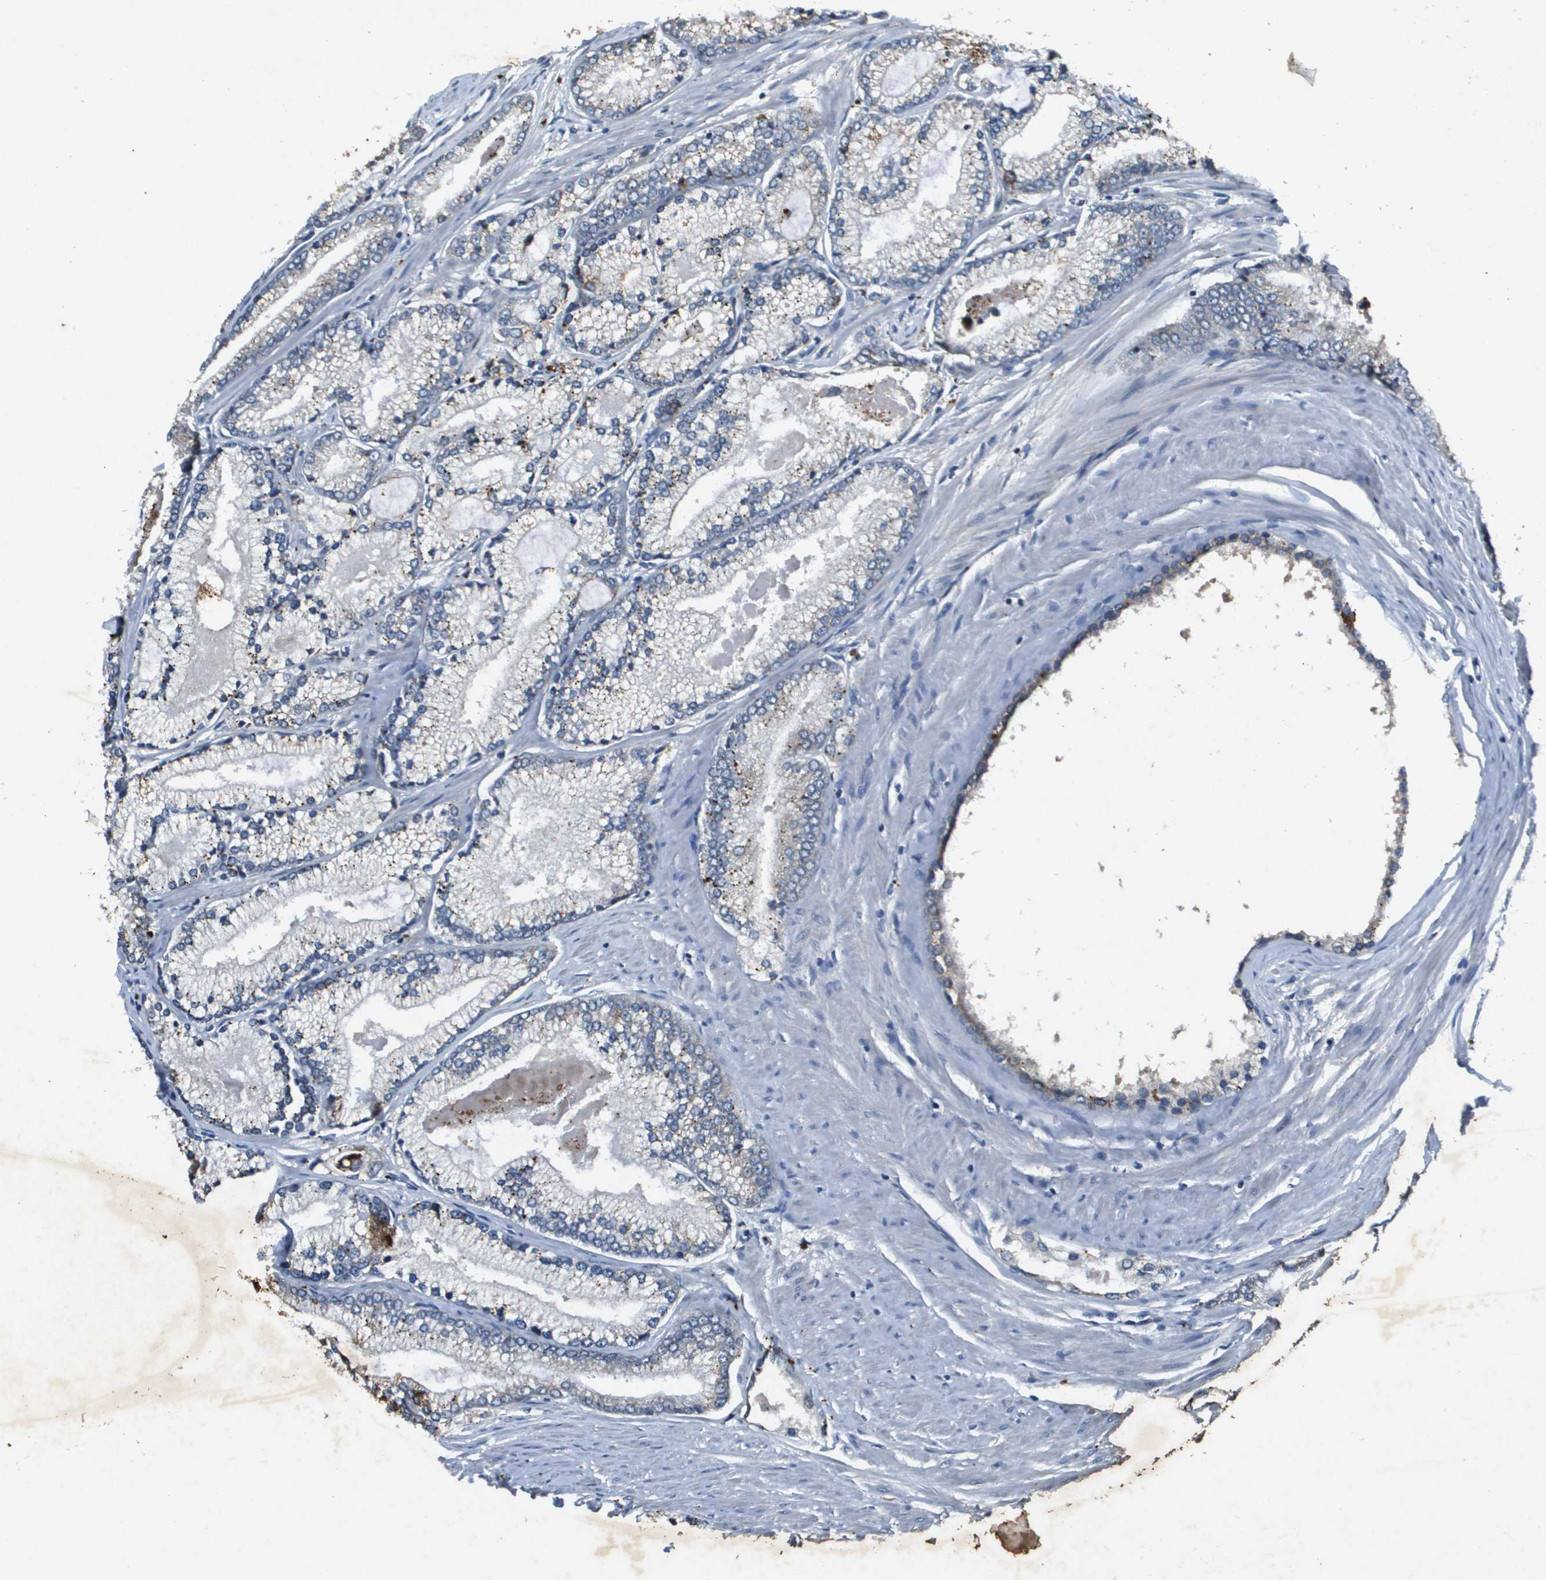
{"staining": {"intensity": "weak", "quantity": "<25%", "location": "cytoplasmic/membranous"}, "tissue": "prostate cancer", "cell_type": "Tumor cells", "image_type": "cancer", "snomed": [{"axis": "morphology", "description": "Adenocarcinoma, High grade"}, {"axis": "topography", "description": "Prostate"}], "caption": "The IHC micrograph has no significant positivity in tumor cells of prostate high-grade adenocarcinoma tissue.", "gene": "PGAP3", "patient": {"sex": "male", "age": 61}}